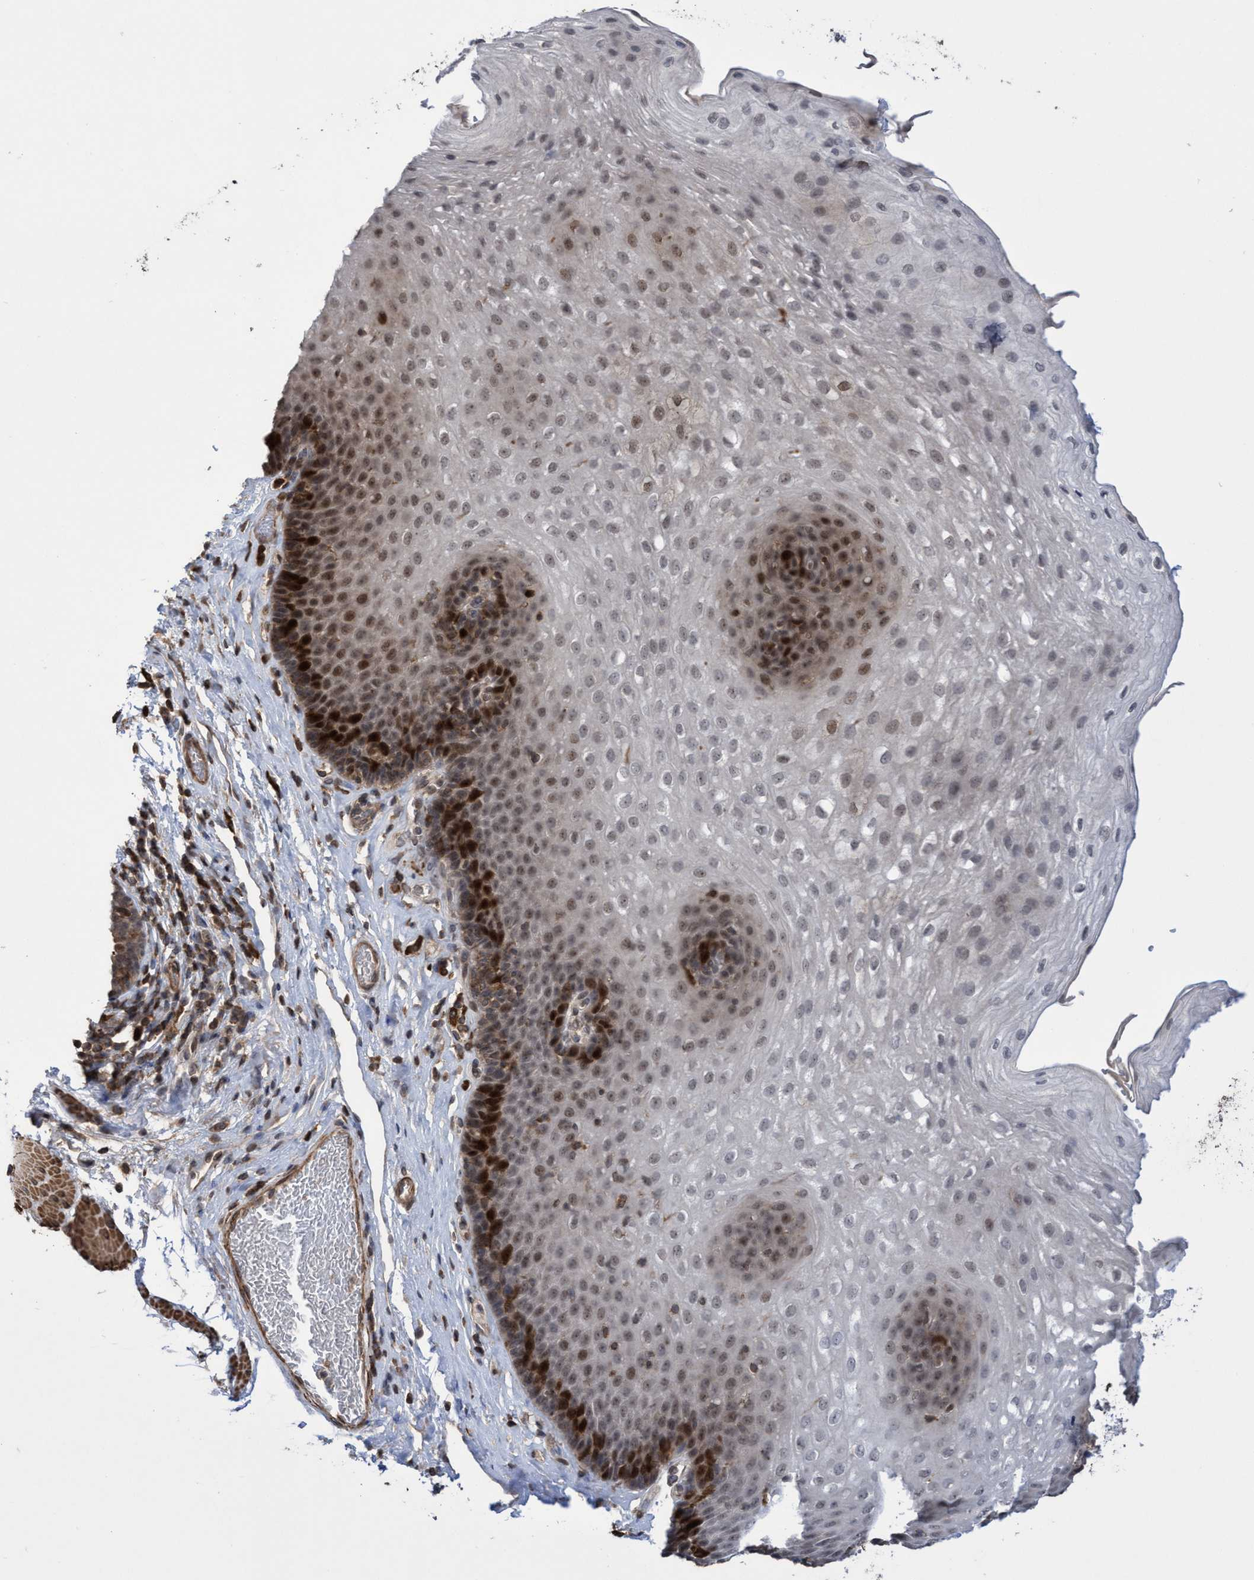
{"staining": {"intensity": "strong", "quantity": "25%-75%", "location": "nuclear"}, "tissue": "esophagus", "cell_type": "Squamous epithelial cells", "image_type": "normal", "snomed": [{"axis": "morphology", "description": "Normal tissue, NOS"}, {"axis": "topography", "description": "Esophagus"}], "caption": "Brown immunohistochemical staining in normal esophagus displays strong nuclear expression in about 25%-75% of squamous epithelial cells.", "gene": "SLBP", "patient": {"sex": "female", "age": 66}}